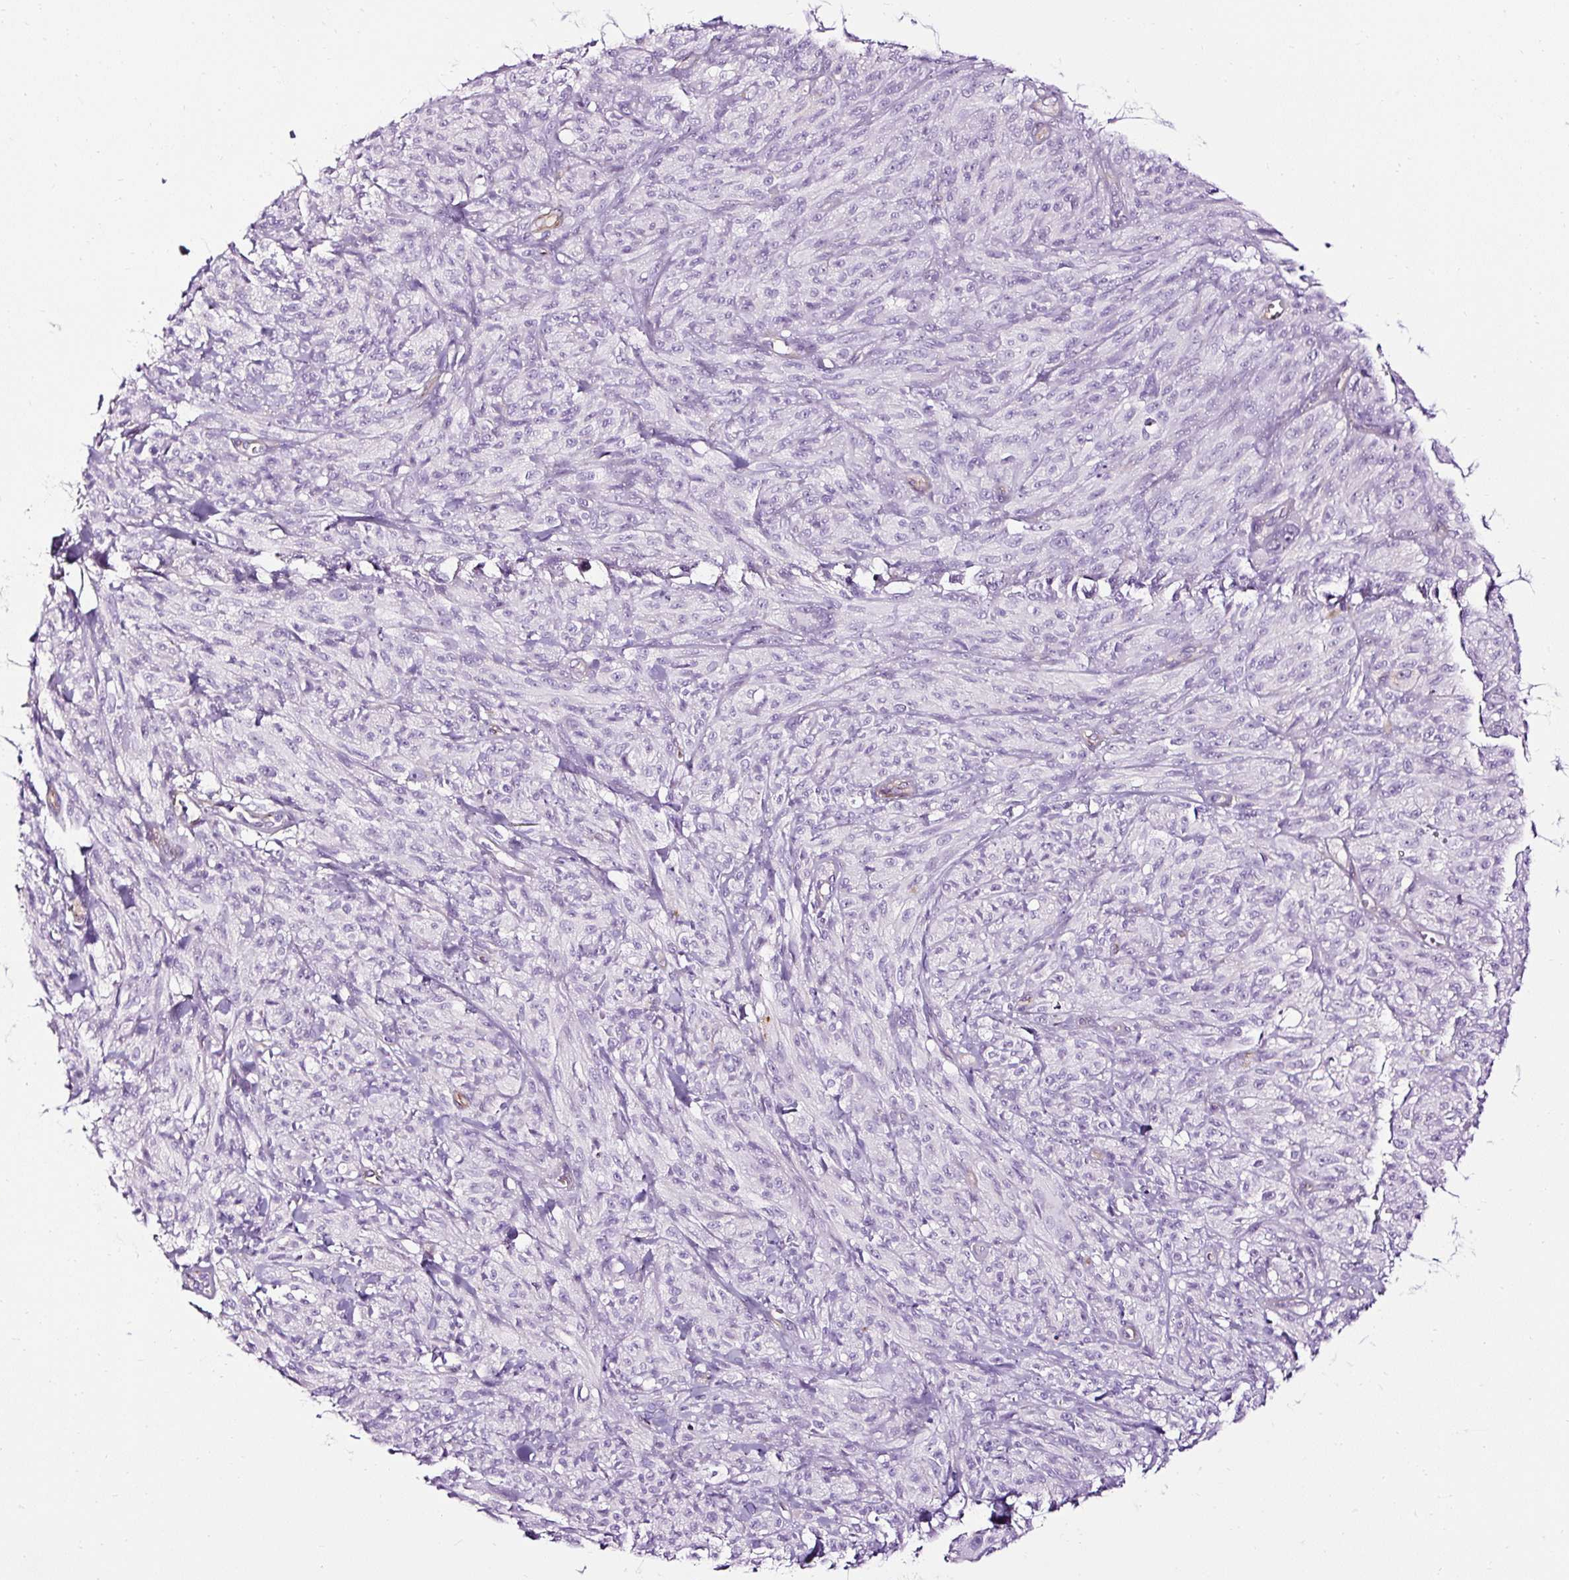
{"staining": {"intensity": "negative", "quantity": "none", "location": "none"}, "tissue": "melanoma", "cell_type": "Tumor cells", "image_type": "cancer", "snomed": [{"axis": "morphology", "description": "Malignant melanoma, NOS"}, {"axis": "topography", "description": "Skin of upper arm"}], "caption": "Immunohistochemistry of melanoma reveals no staining in tumor cells.", "gene": "SLC7A8", "patient": {"sex": "female", "age": 65}}